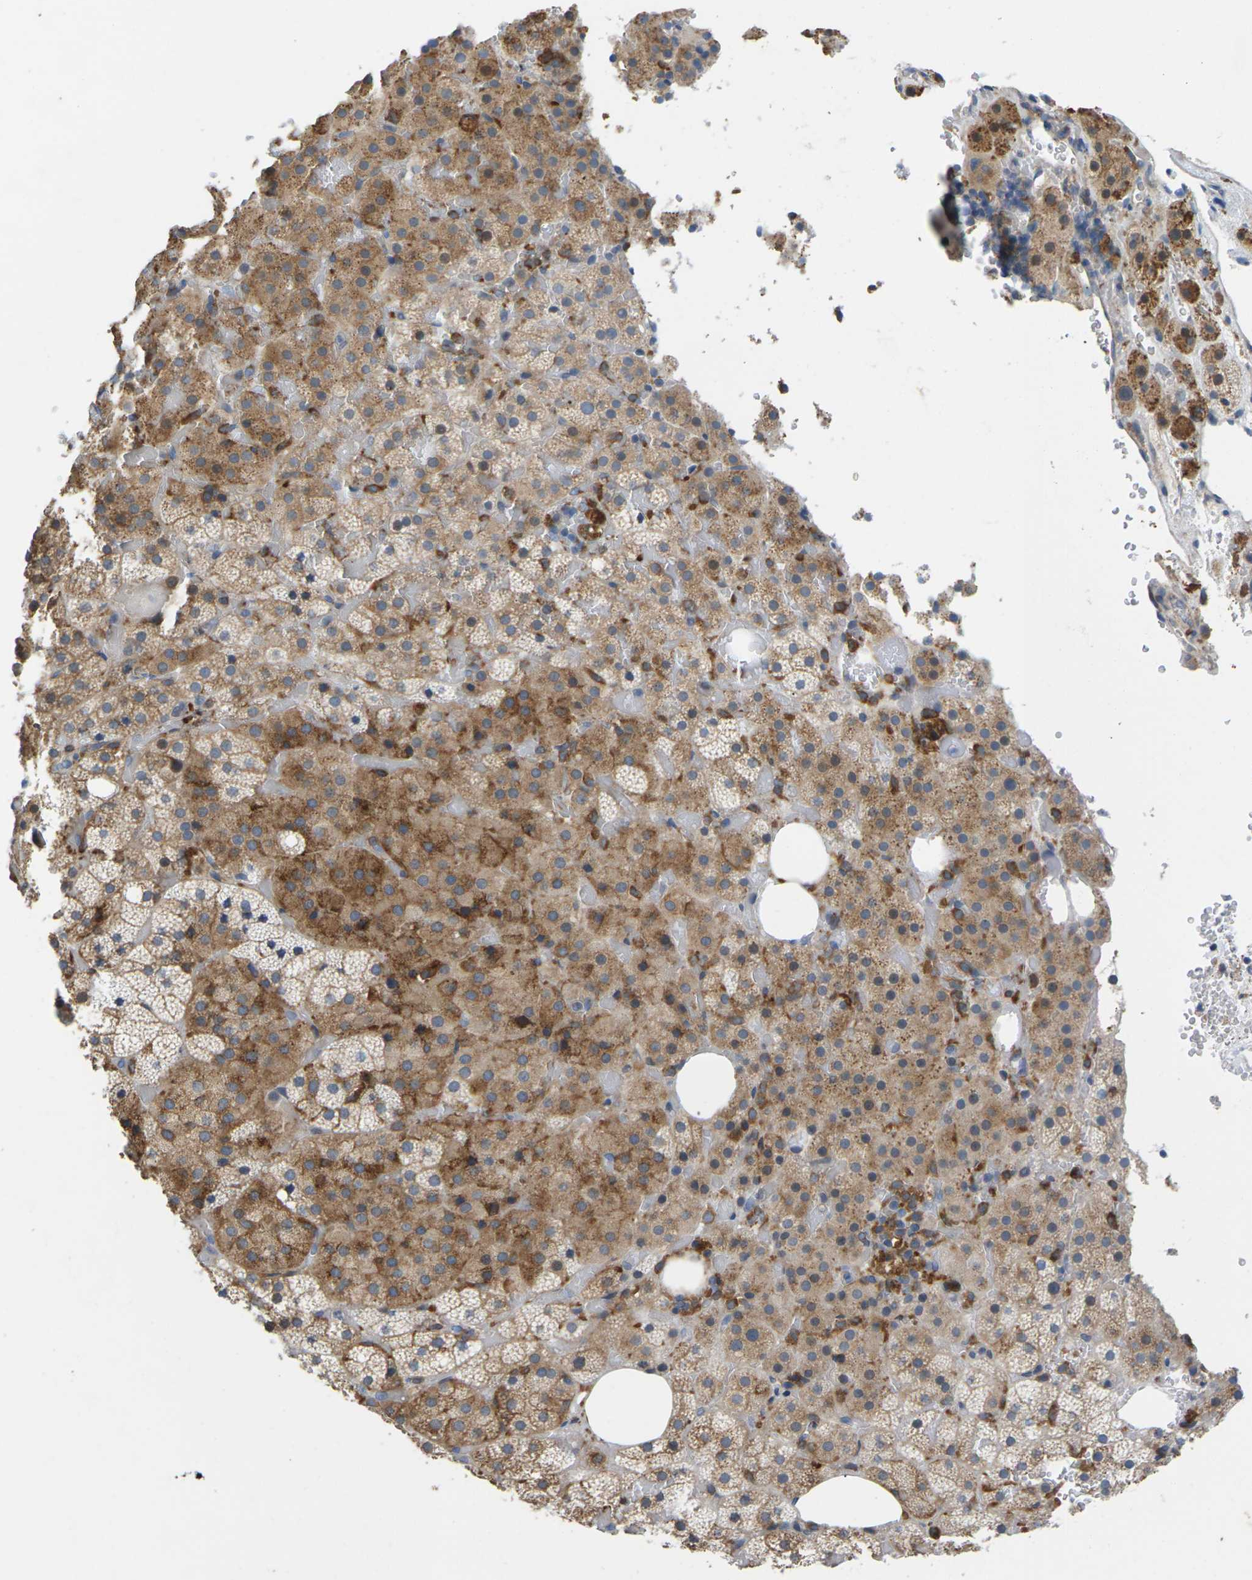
{"staining": {"intensity": "moderate", "quantity": ">75%", "location": "cytoplasmic/membranous"}, "tissue": "adrenal gland", "cell_type": "Glandular cells", "image_type": "normal", "snomed": [{"axis": "morphology", "description": "Normal tissue, NOS"}, {"axis": "topography", "description": "Adrenal gland"}], "caption": "The immunohistochemical stain highlights moderate cytoplasmic/membranous positivity in glandular cells of unremarkable adrenal gland.", "gene": "SCNN1A", "patient": {"sex": "female", "age": 59}}